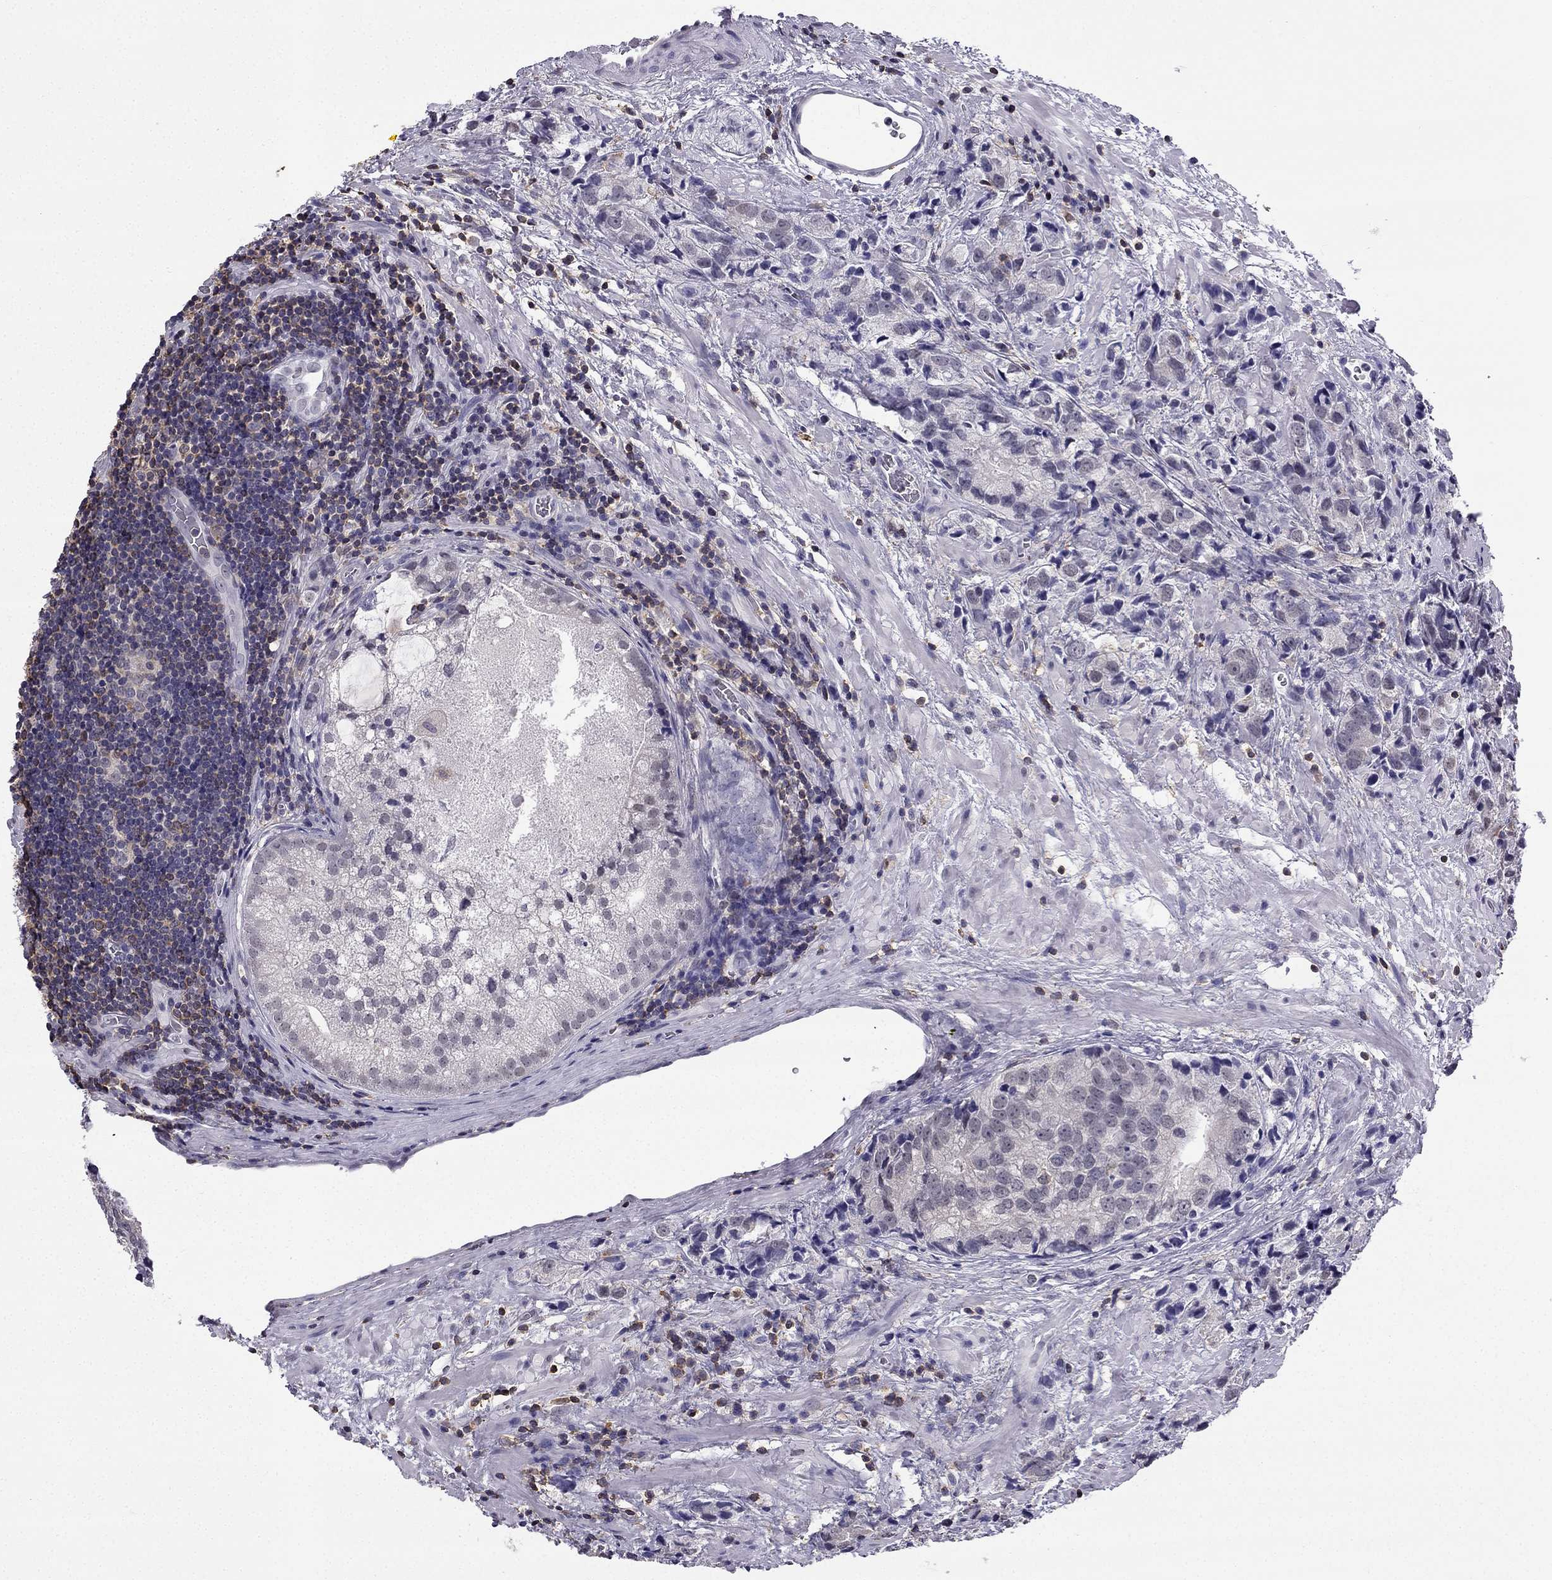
{"staining": {"intensity": "negative", "quantity": "none", "location": "none"}, "tissue": "prostate cancer", "cell_type": "Tumor cells", "image_type": "cancer", "snomed": [{"axis": "morphology", "description": "Adenocarcinoma, NOS"}, {"axis": "topography", "description": "Prostate and seminal vesicle, NOS"}], "caption": "High power microscopy histopathology image of an IHC photomicrograph of prostate cancer, revealing no significant positivity in tumor cells. Nuclei are stained in blue.", "gene": "CCK", "patient": {"sex": "male", "age": 63}}